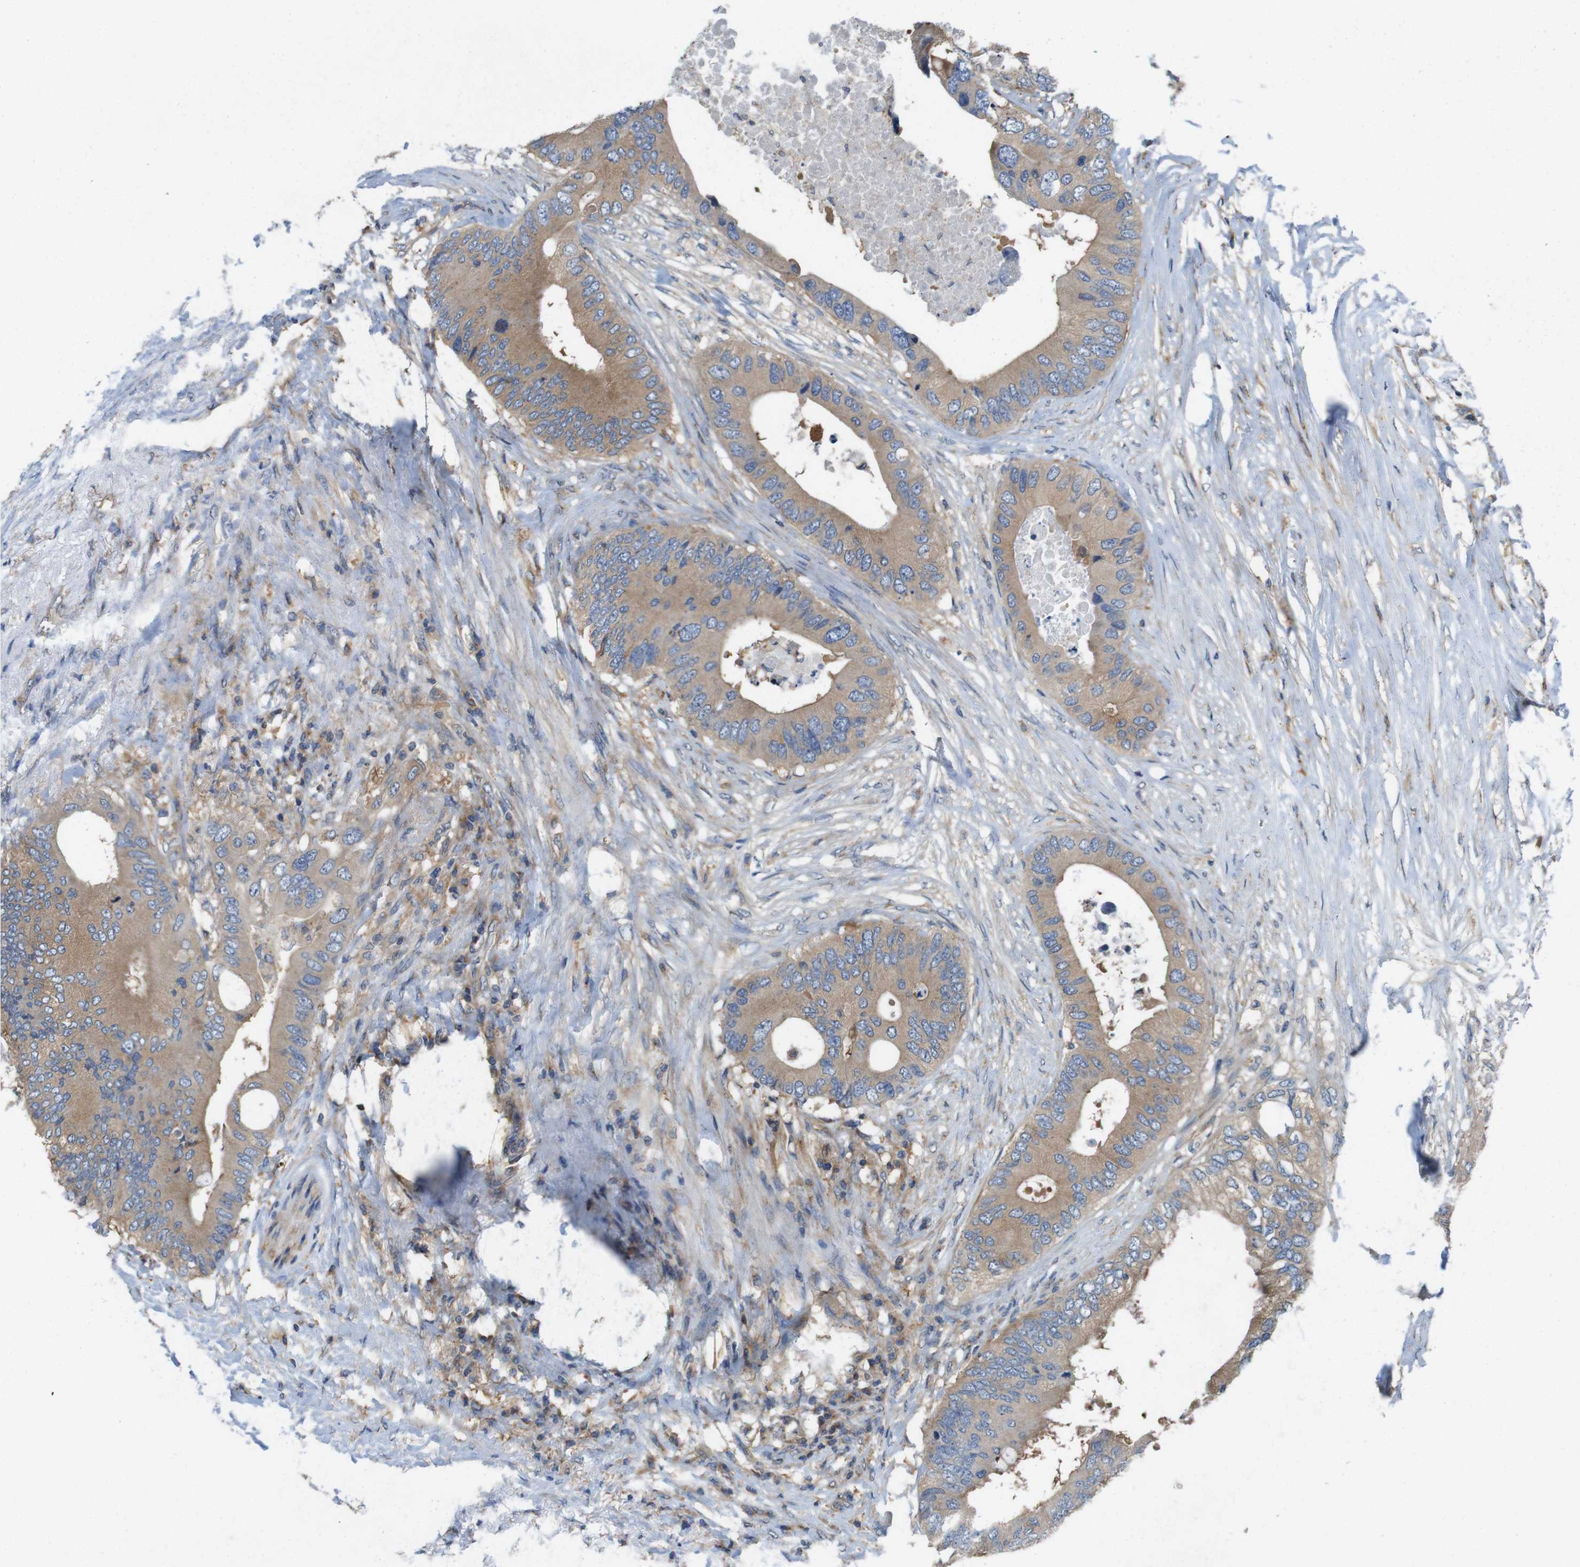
{"staining": {"intensity": "moderate", "quantity": ">75%", "location": "cytoplasmic/membranous"}, "tissue": "colorectal cancer", "cell_type": "Tumor cells", "image_type": "cancer", "snomed": [{"axis": "morphology", "description": "Adenocarcinoma, NOS"}, {"axis": "topography", "description": "Colon"}], "caption": "Immunohistochemical staining of colorectal cancer (adenocarcinoma) exhibits medium levels of moderate cytoplasmic/membranous protein positivity in approximately >75% of tumor cells.", "gene": "DCTN1", "patient": {"sex": "male", "age": 71}}